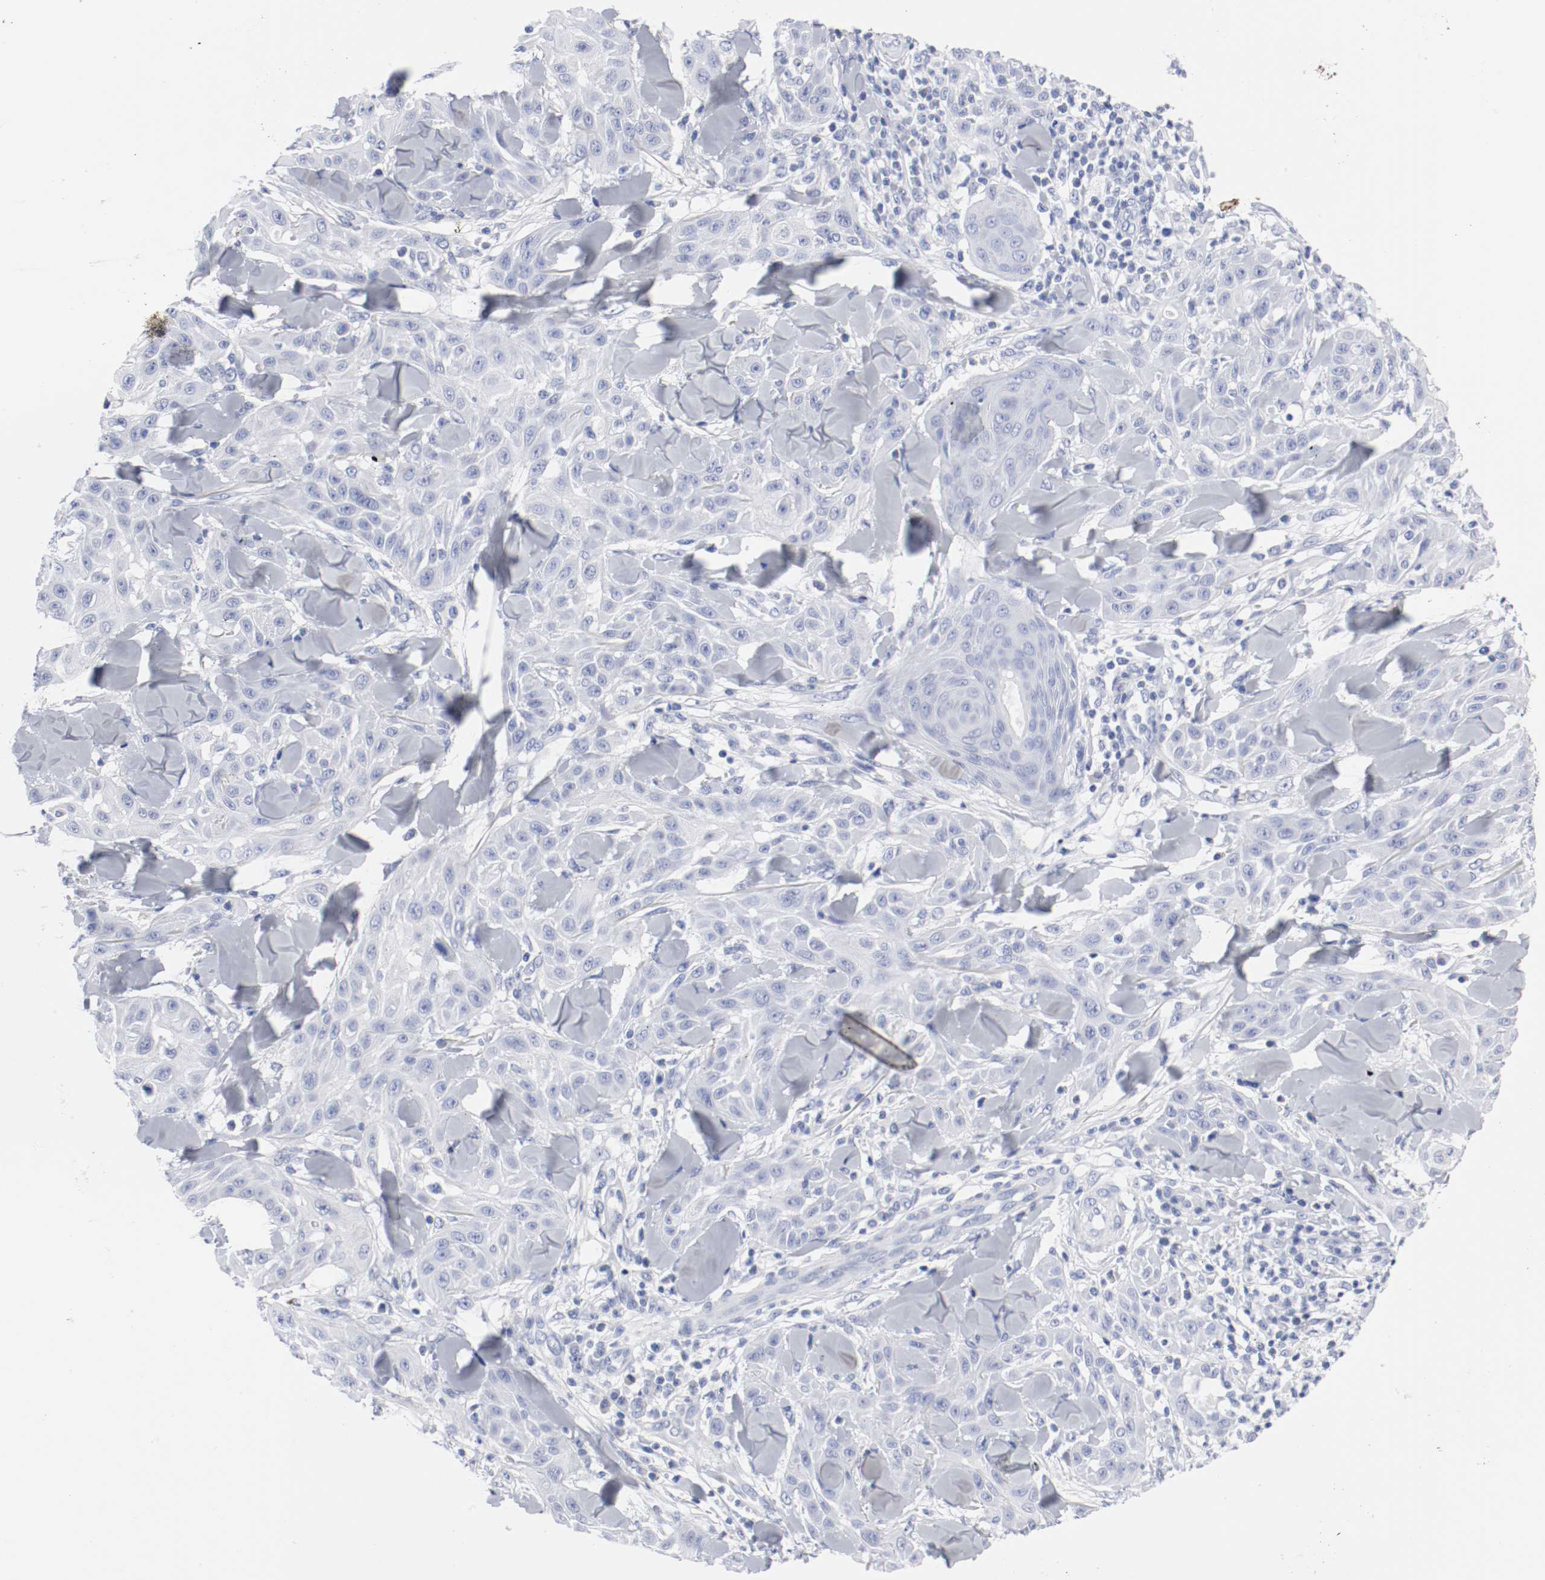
{"staining": {"intensity": "negative", "quantity": "none", "location": "none"}, "tissue": "skin cancer", "cell_type": "Tumor cells", "image_type": "cancer", "snomed": [{"axis": "morphology", "description": "Squamous cell carcinoma, NOS"}, {"axis": "topography", "description": "Skin"}], "caption": "Tumor cells show no significant positivity in squamous cell carcinoma (skin).", "gene": "GAD1", "patient": {"sex": "male", "age": 24}}